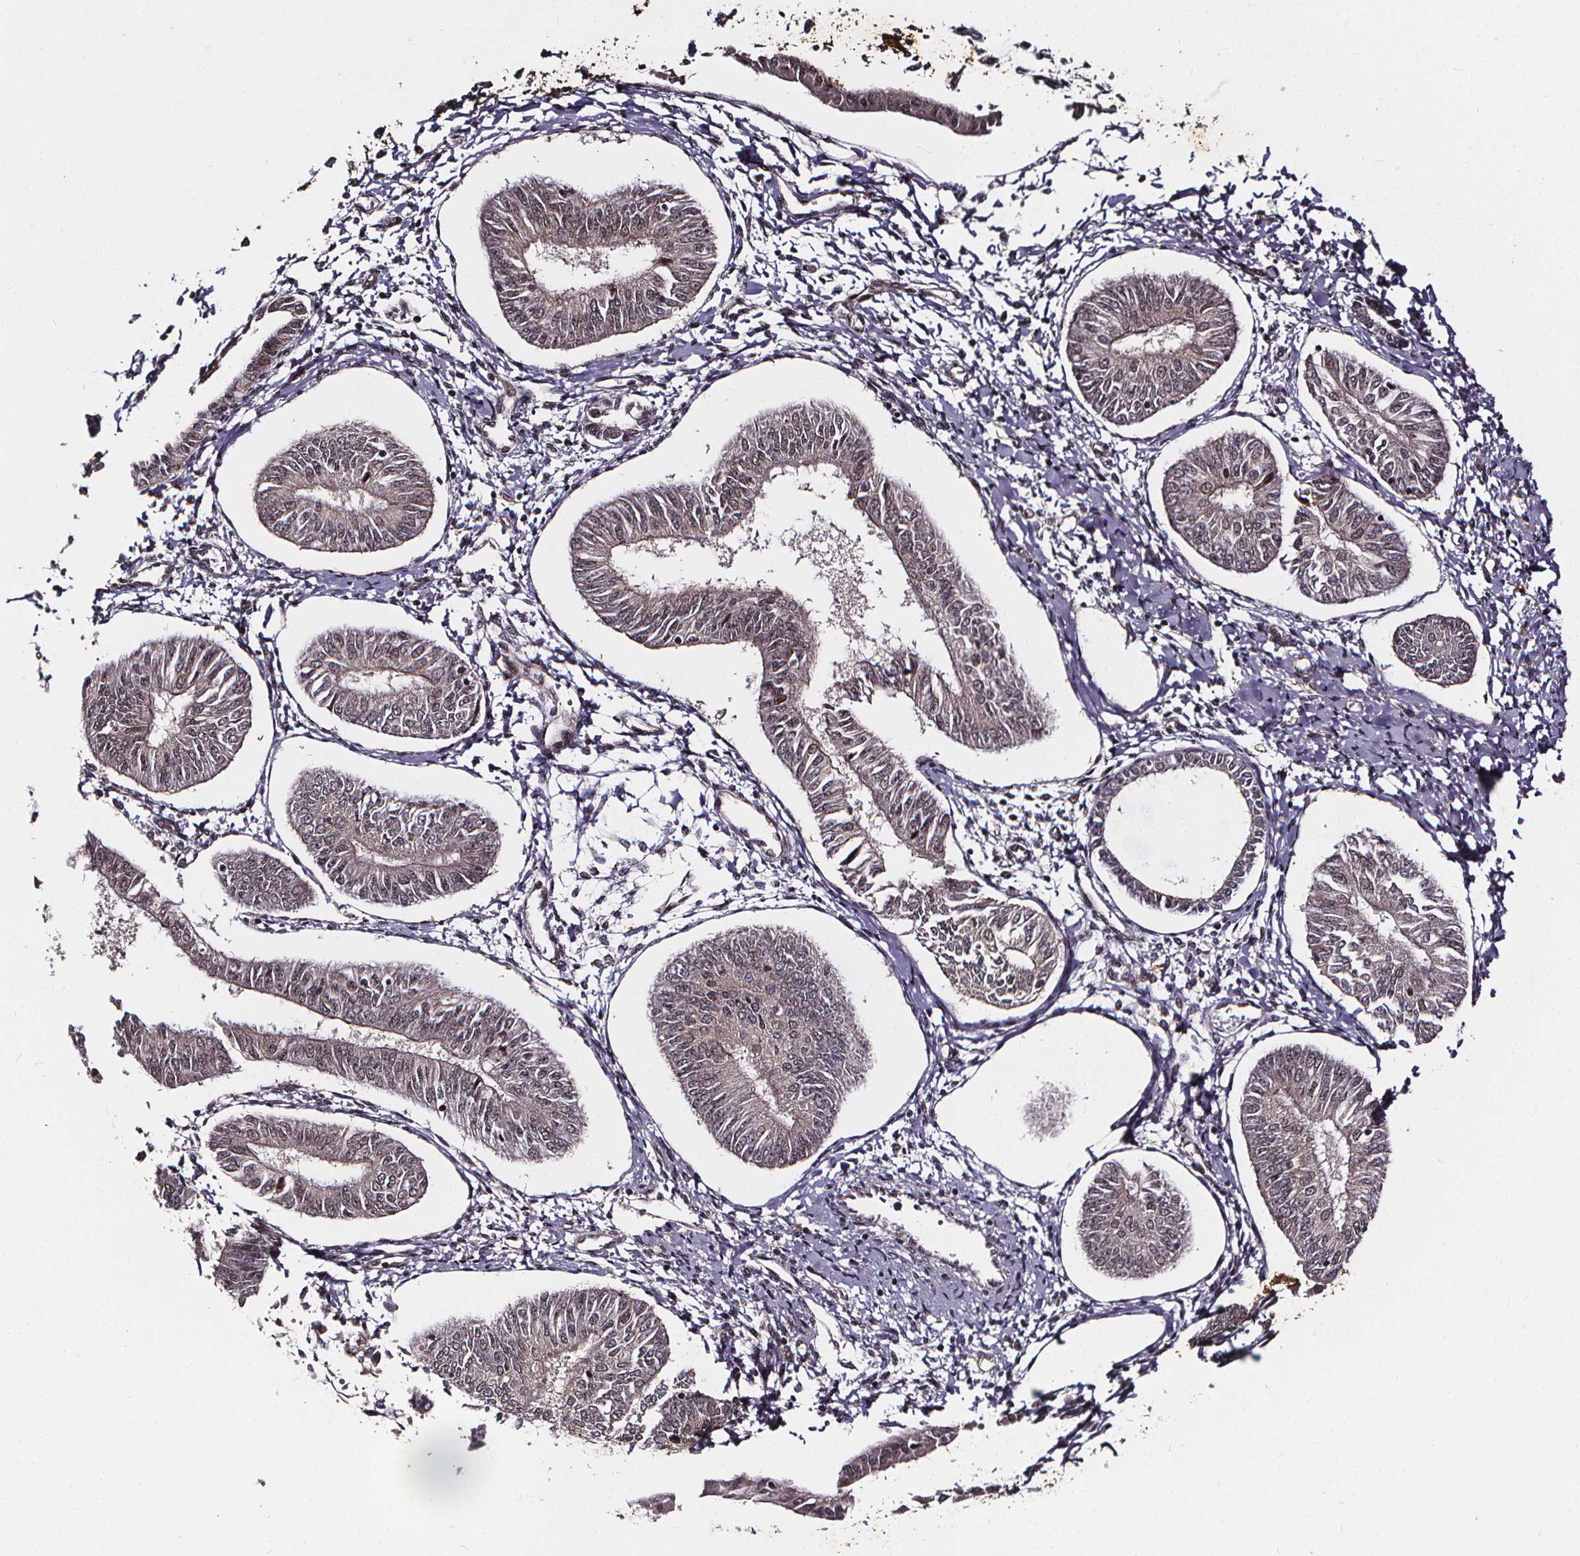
{"staining": {"intensity": "negative", "quantity": "none", "location": "none"}, "tissue": "endometrial cancer", "cell_type": "Tumor cells", "image_type": "cancer", "snomed": [{"axis": "morphology", "description": "Adenocarcinoma, NOS"}, {"axis": "topography", "description": "Endometrium"}], "caption": "An immunohistochemistry image of endometrial cancer is shown. There is no staining in tumor cells of endometrial cancer.", "gene": "DDIT3", "patient": {"sex": "female", "age": 58}}